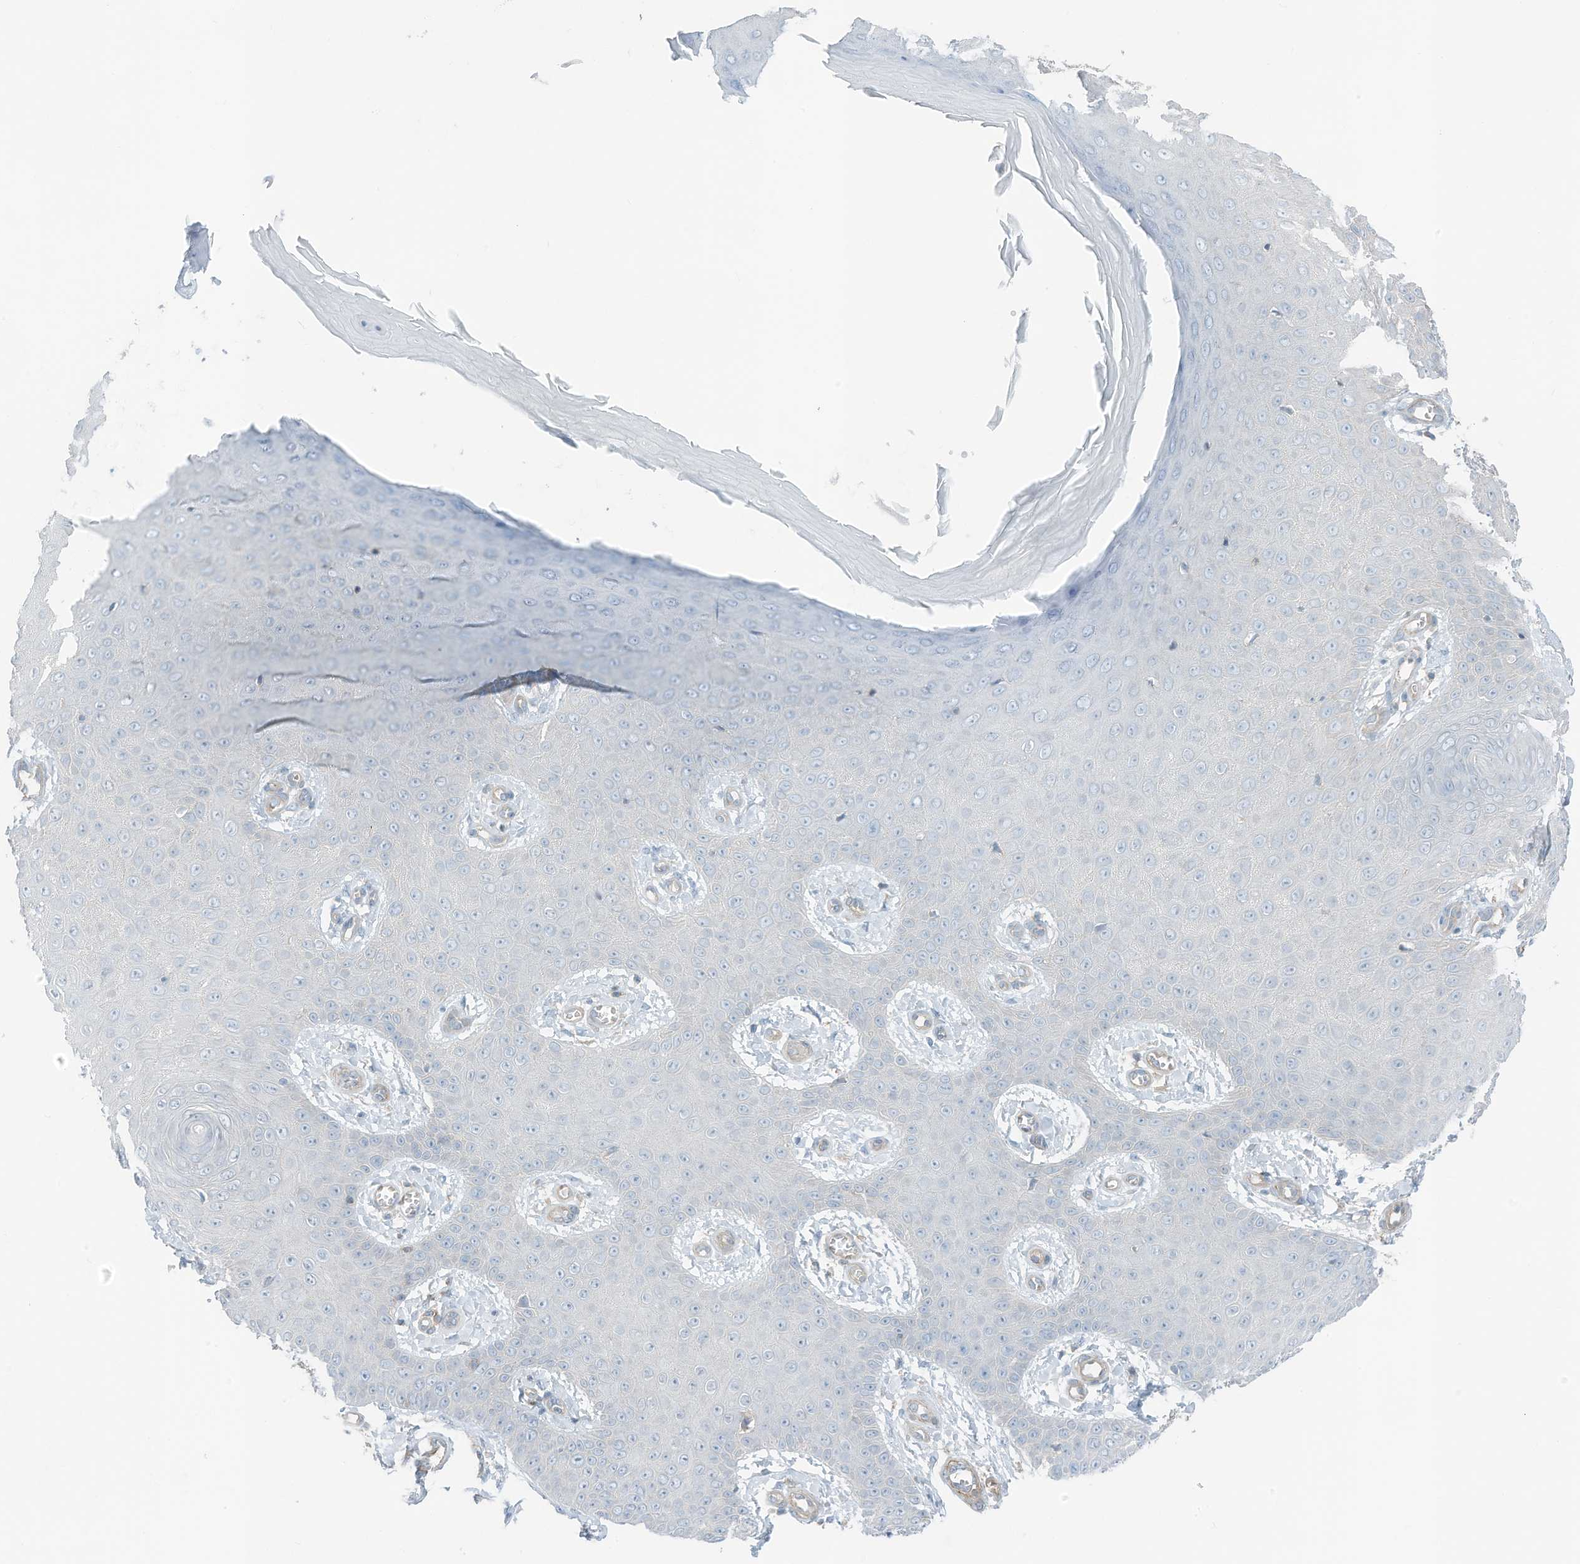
{"staining": {"intensity": "negative", "quantity": "none", "location": "none"}, "tissue": "skin cancer", "cell_type": "Tumor cells", "image_type": "cancer", "snomed": [{"axis": "morphology", "description": "Squamous cell carcinoma, NOS"}, {"axis": "topography", "description": "Skin"}], "caption": "Tumor cells show no significant protein positivity in squamous cell carcinoma (skin). (DAB IHC with hematoxylin counter stain).", "gene": "ZNF846", "patient": {"sex": "male", "age": 74}}